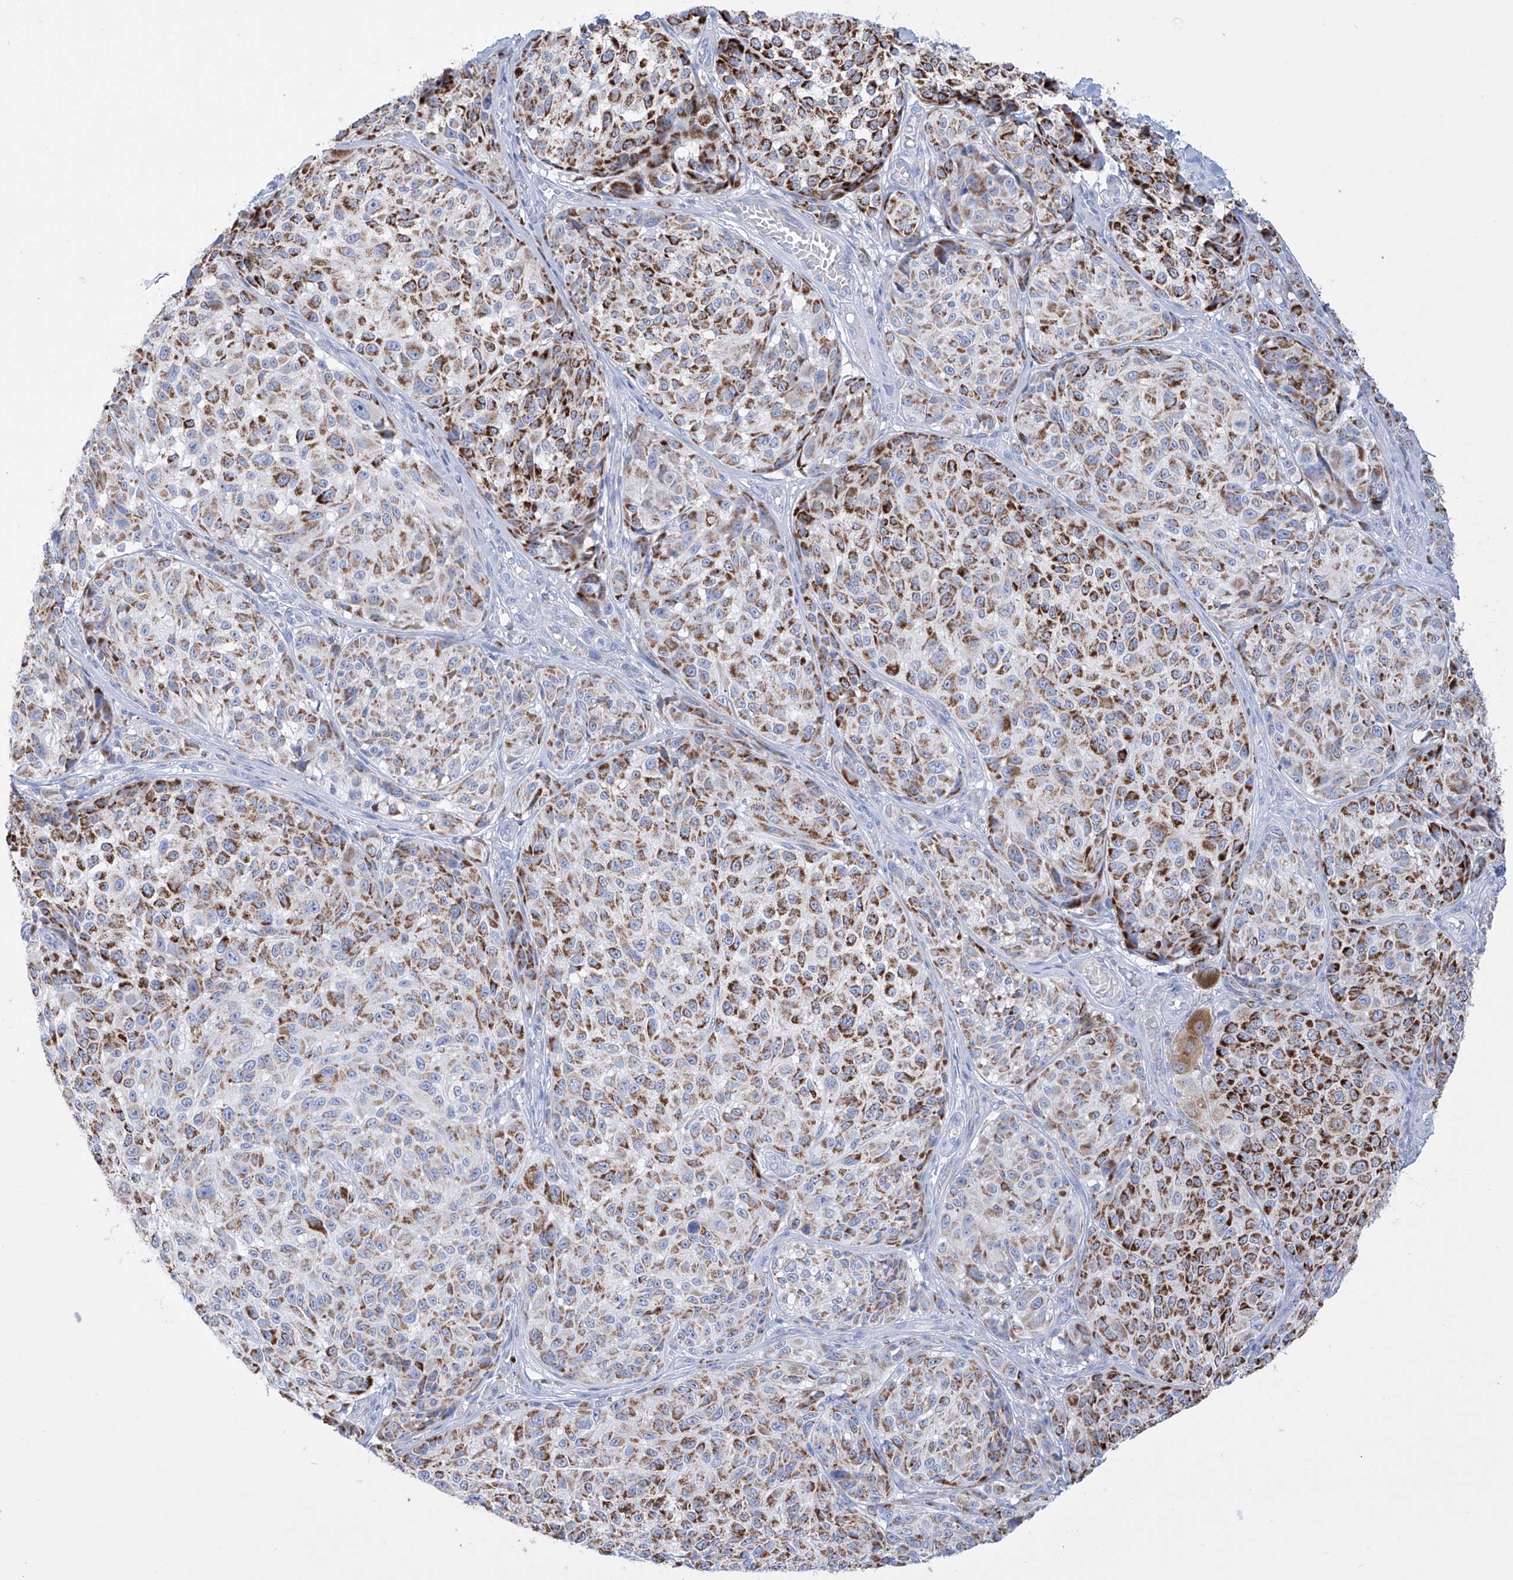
{"staining": {"intensity": "strong", "quantity": "25%-75%", "location": "cytoplasmic/membranous"}, "tissue": "melanoma", "cell_type": "Tumor cells", "image_type": "cancer", "snomed": [{"axis": "morphology", "description": "Malignant melanoma, NOS"}, {"axis": "topography", "description": "Skin"}], "caption": "Strong cytoplasmic/membranous staining is identified in about 25%-75% of tumor cells in melanoma. (brown staining indicates protein expression, while blue staining denotes nuclei).", "gene": "ALDH6A1", "patient": {"sex": "male", "age": 83}}